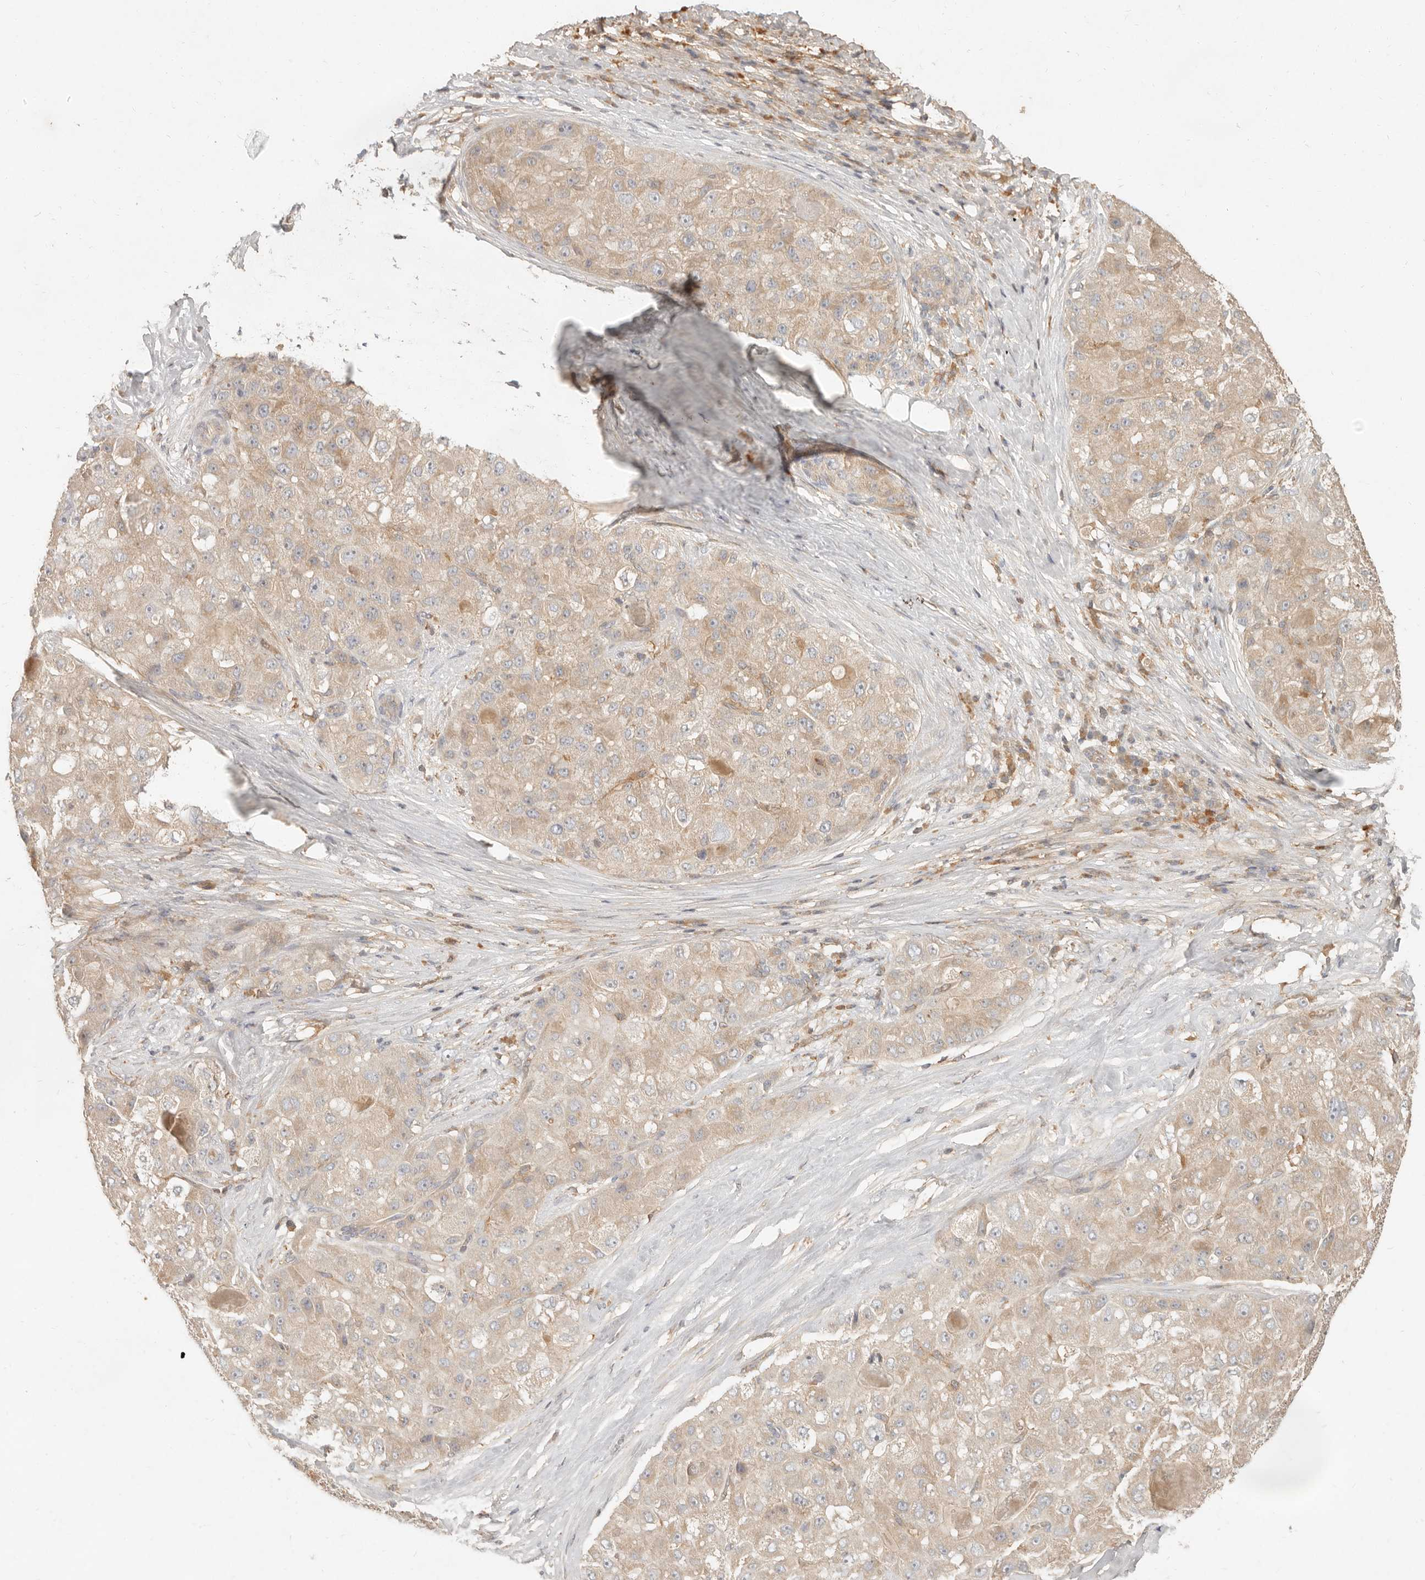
{"staining": {"intensity": "weak", "quantity": ">75%", "location": "cytoplasmic/membranous"}, "tissue": "liver cancer", "cell_type": "Tumor cells", "image_type": "cancer", "snomed": [{"axis": "morphology", "description": "Carcinoma, Hepatocellular, NOS"}, {"axis": "topography", "description": "Liver"}], "caption": "A photomicrograph of liver cancer (hepatocellular carcinoma) stained for a protein demonstrates weak cytoplasmic/membranous brown staining in tumor cells. Nuclei are stained in blue.", "gene": "NECAP2", "patient": {"sex": "male", "age": 80}}